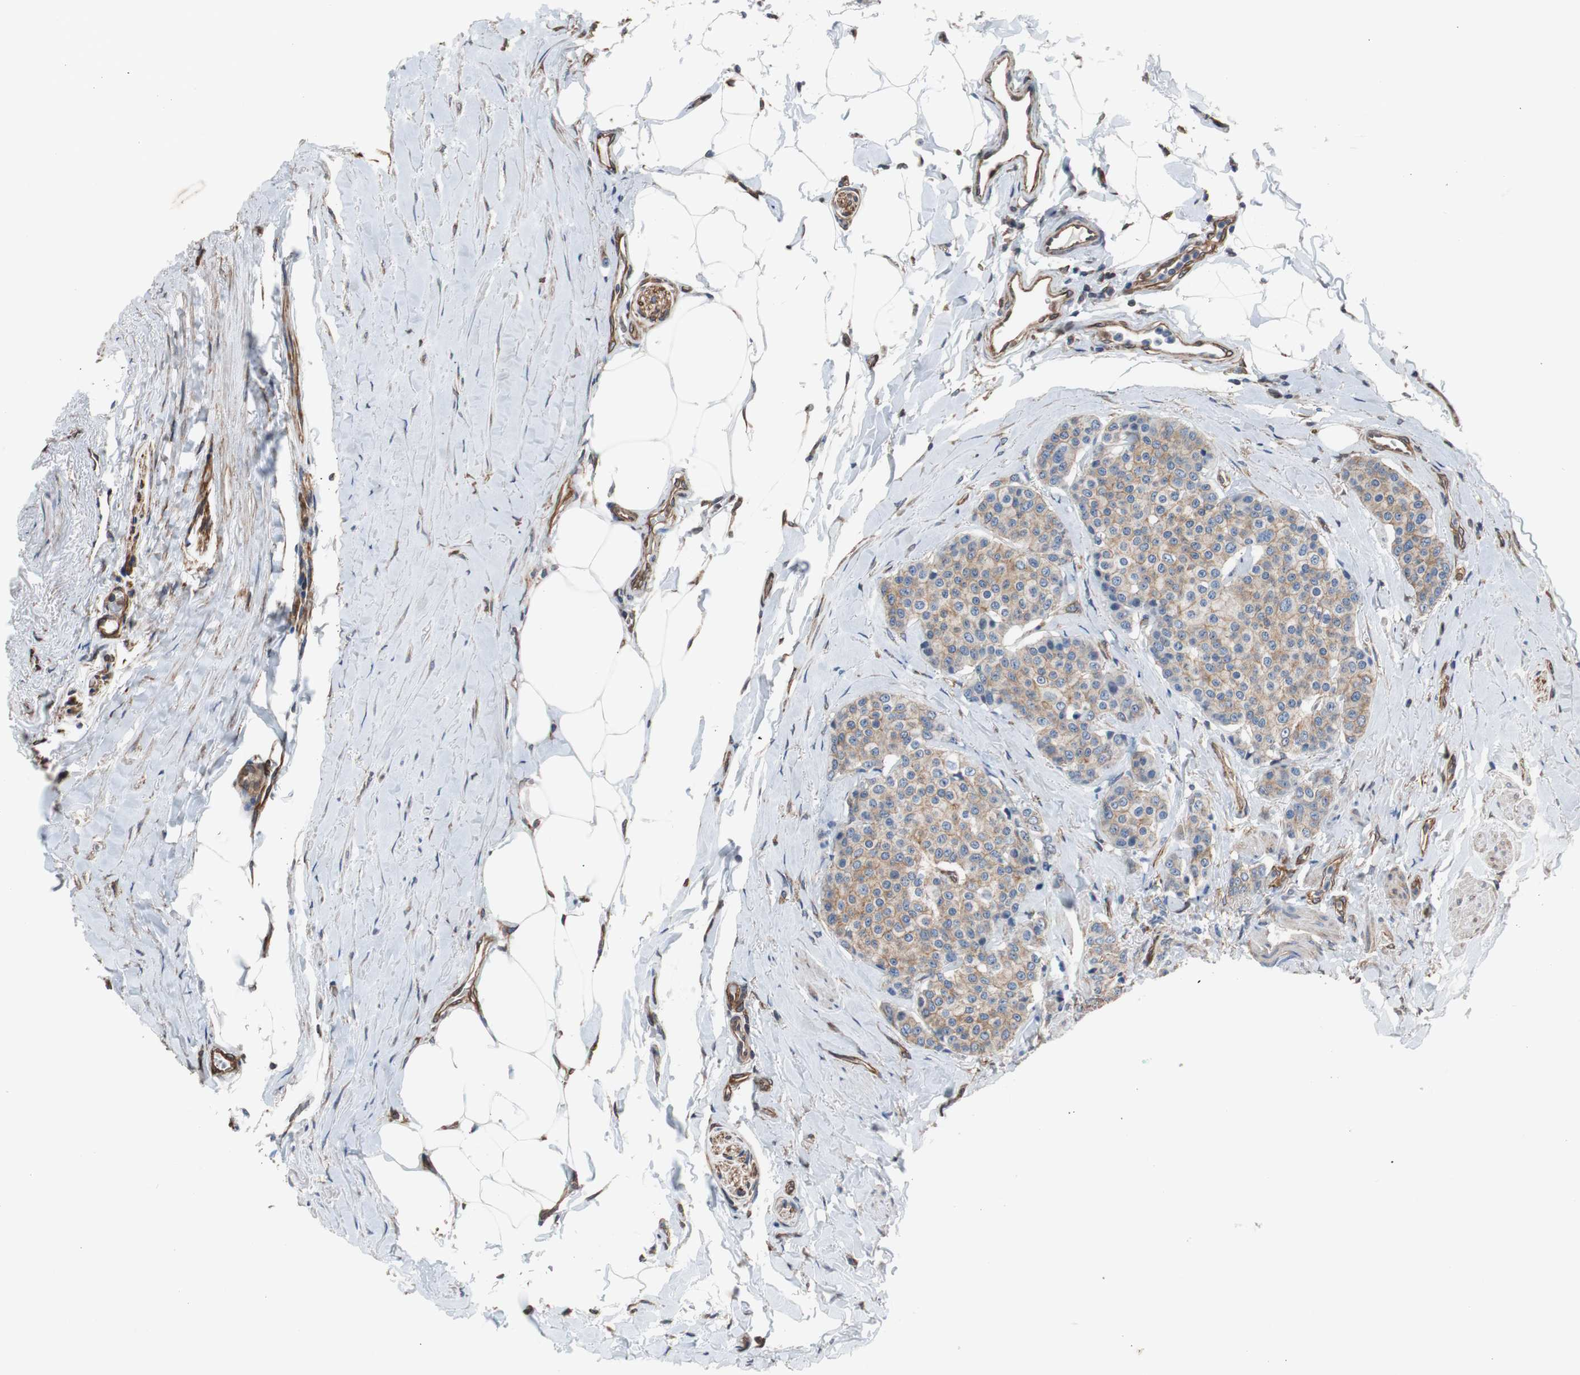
{"staining": {"intensity": "moderate", "quantity": ">75%", "location": "cytoplasmic/membranous"}, "tissue": "carcinoid", "cell_type": "Tumor cells", "image_type": "cancer", "snomed": [{"axis": "morphology", "description": "Carcinoid, malignant, NOS"}, {"axis": "topography", "description": "Colon"}], "caption": "High-power microscopy captured an immunohistochemistry (IHC) photomicrograph of carcinoid, revealing moderate cytoplasmic/membranous positivity in approximately >75% of tumor cells. The staining is performed using DAB (3,3'-diaminobenzidine) brown chromogen to label protein expression. The nuclei are counter-stained blue using hematoxylin.", "gene": "KIF3B", "patient": {"sex": "female", "age": 61}}